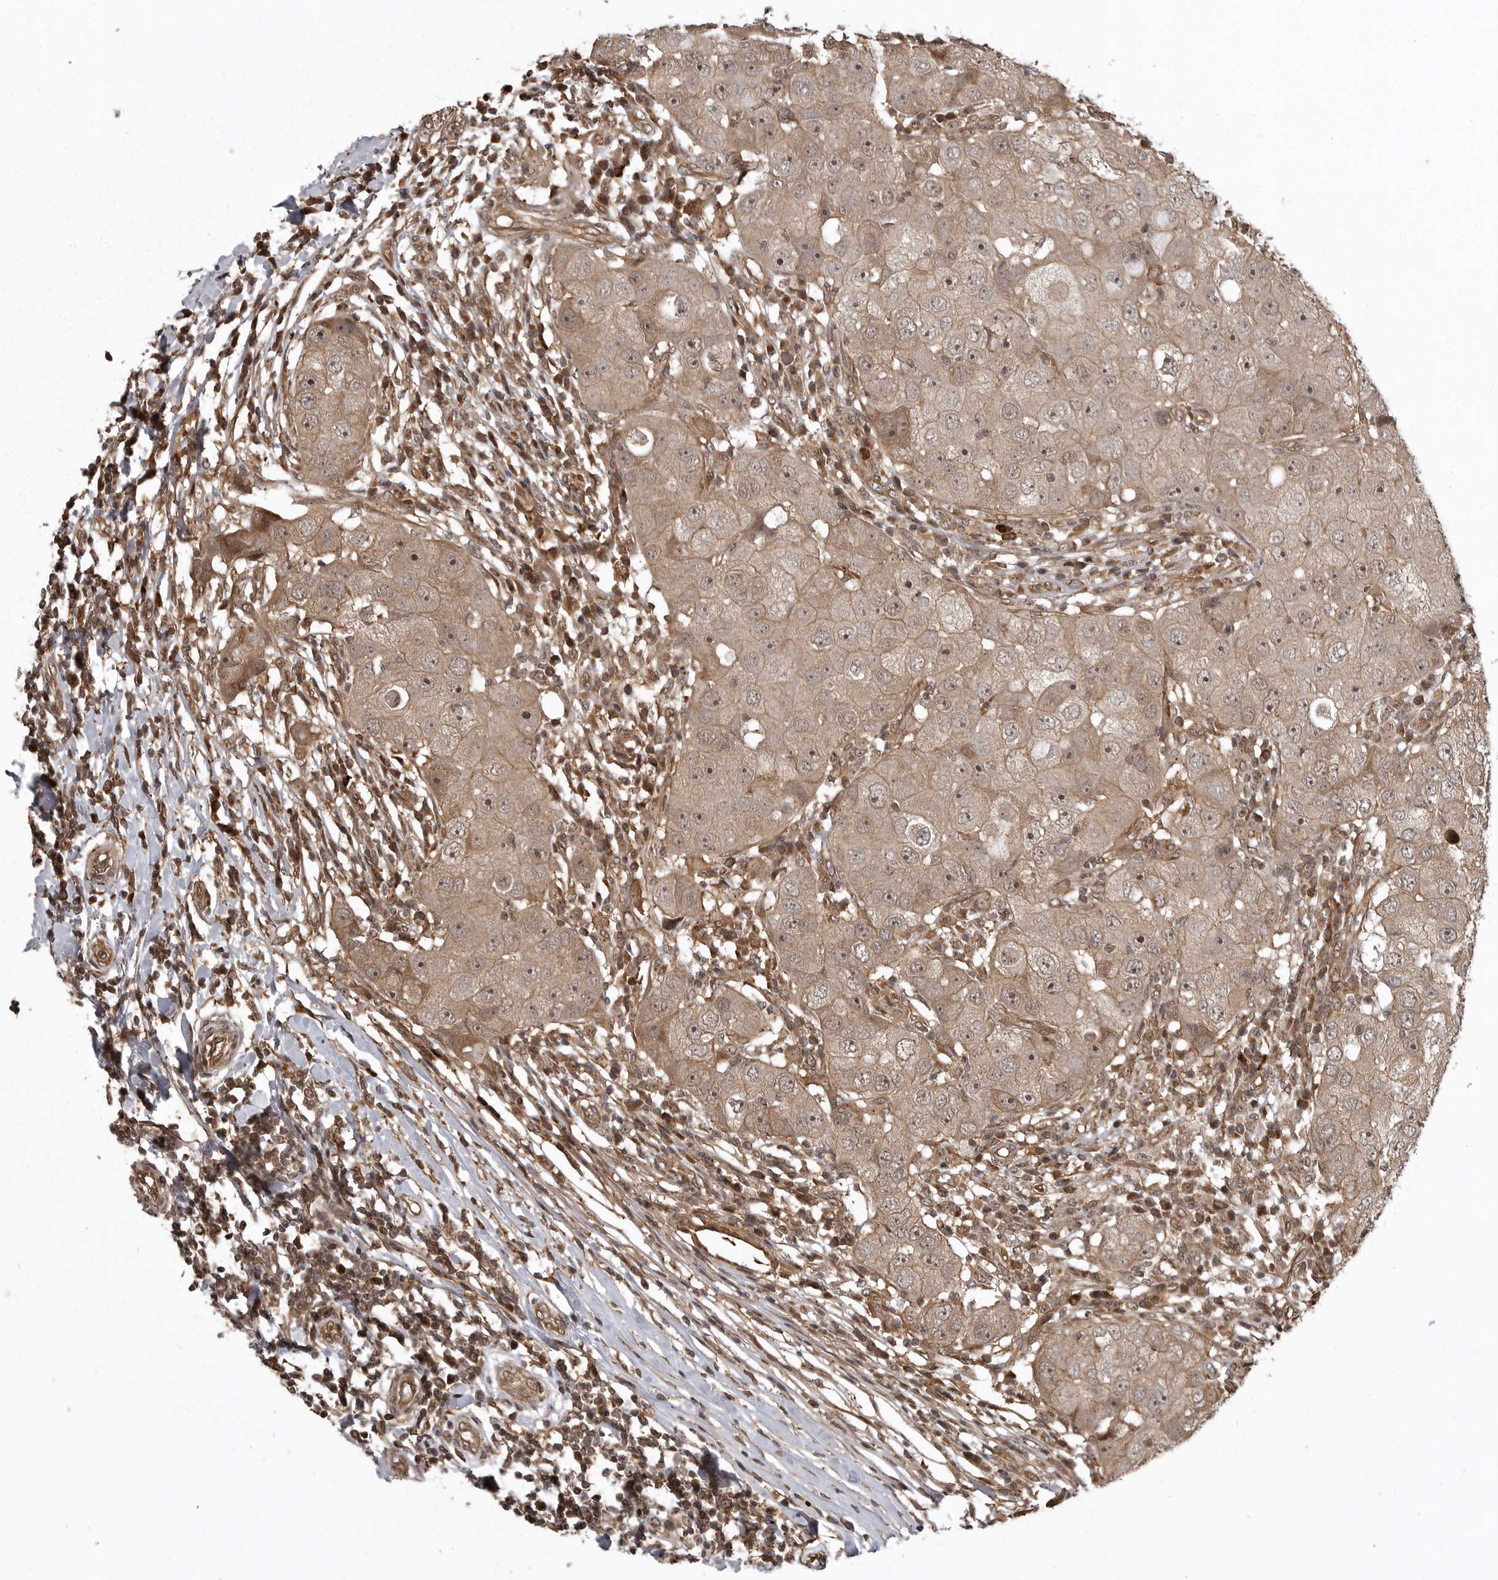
{"staining": {"intensity": "moderate", "quantity": ">75%", "location": "cytoplasmic/membranous,nuclear"}, "tissue": "breast cancer", "cell_type": "Tumor cells", "image_type": "cancer", "snomed": [{"axis": "morphology", "description": "Duct carcinoma"}, {"axis": "topography", "description": "Breast"}], "caption": "Breast cancer tissue displays moderate cytoplasmic/membranous and nuclear expression in about >75% of tumor cells, visualized by immunohistochemistry.", "gene": "DNAJC8", "patient": {"sex": "female", "age": 27}}